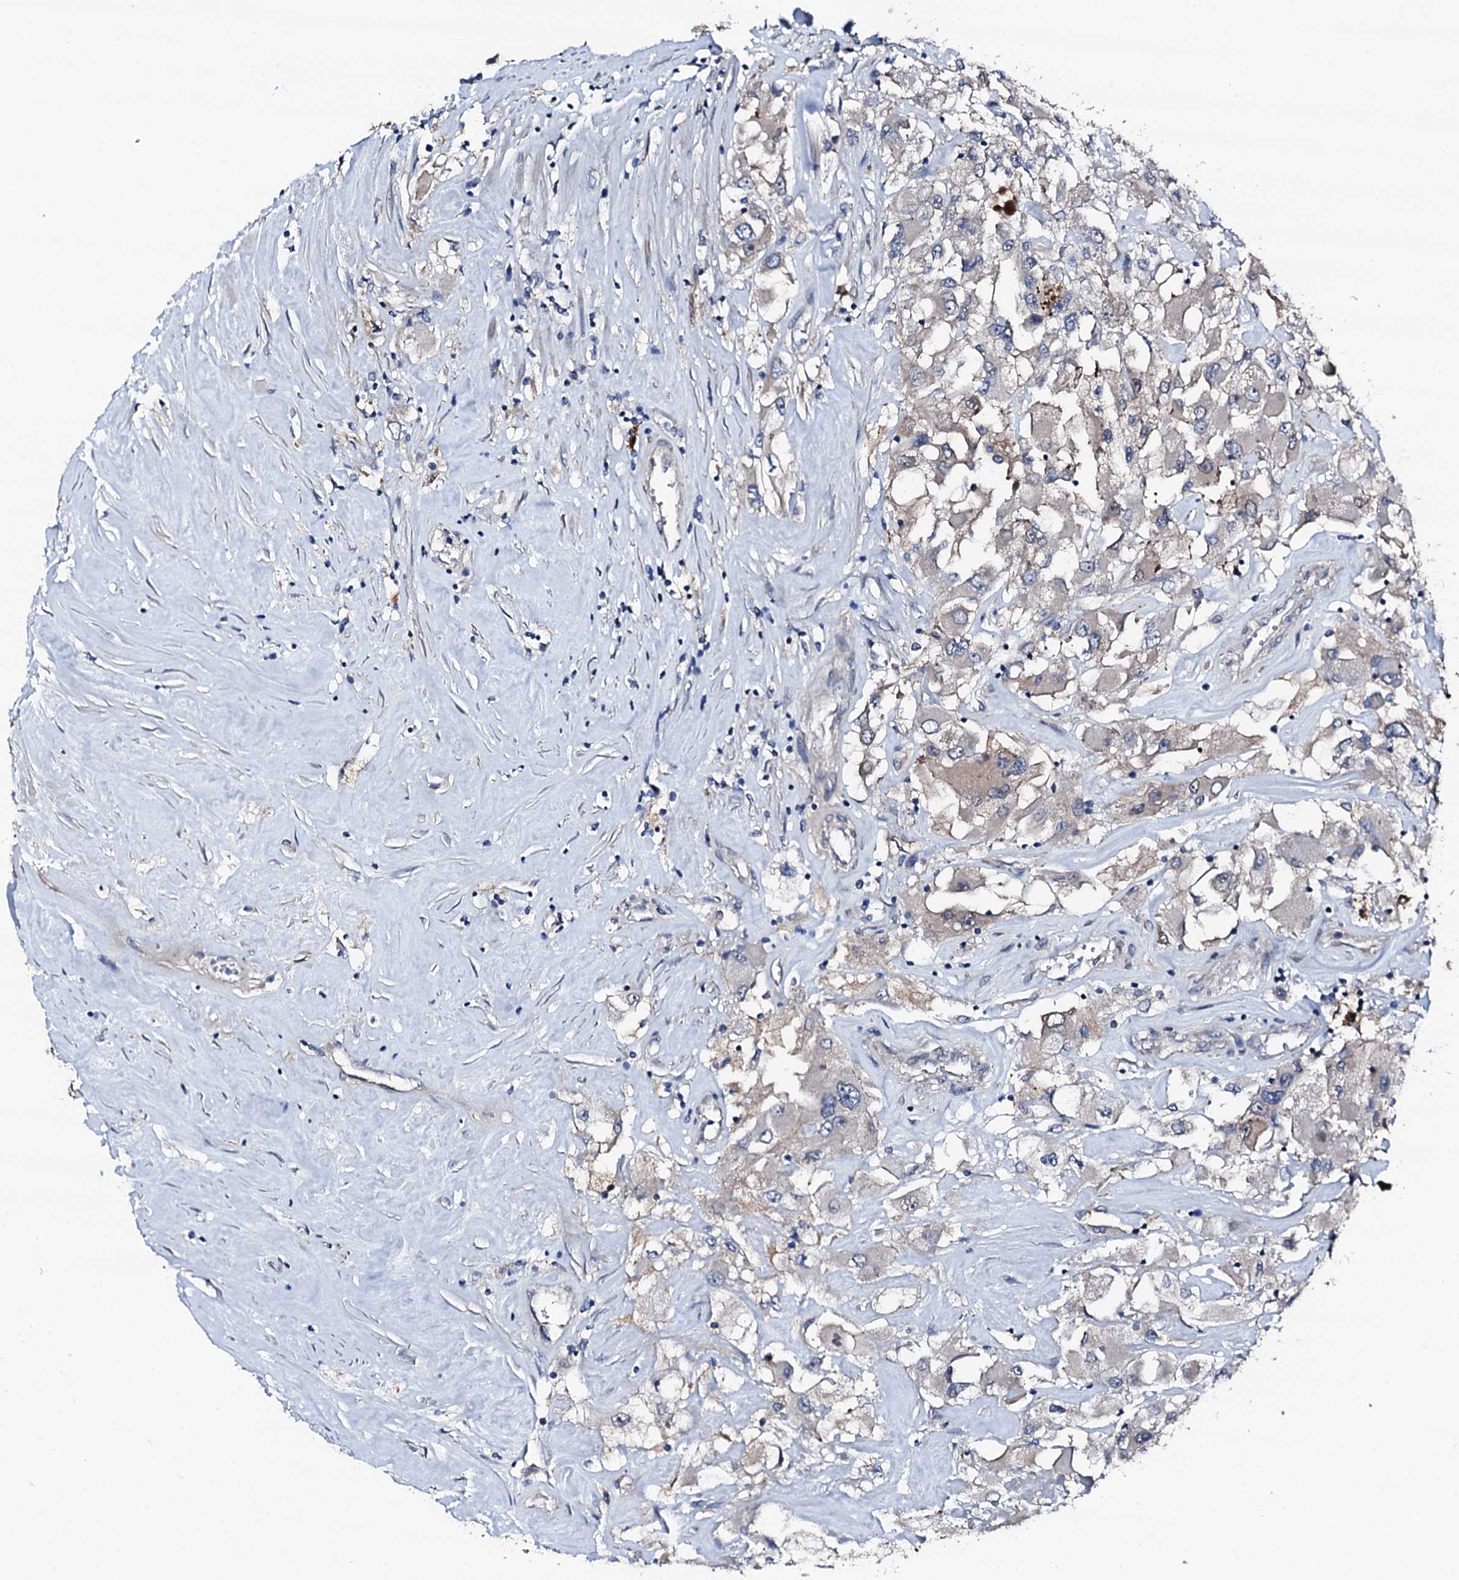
{"staining": {"intensity": "negative", "quantity": "none", "location": "none"}, "tissue": "renal cancer", "cell_type": "Tumor cells", "image_type": "cancer", "snomed": [{"axis": "morphology", "description": "Adenocarcinoma, NOS"}, {"axis": "topography", "description": "Kidney"}], "caption": "An immunohistochemistry (IHC) photomicrograph of renal cancer (adenocarcinoma) is shown. There is no staining in tumor cells of renal cancer (adenocarcinoma). Nuclei are stained in blue.", "gene": "TRAFD1", "patient": {"sex": "female", "age": 52}}